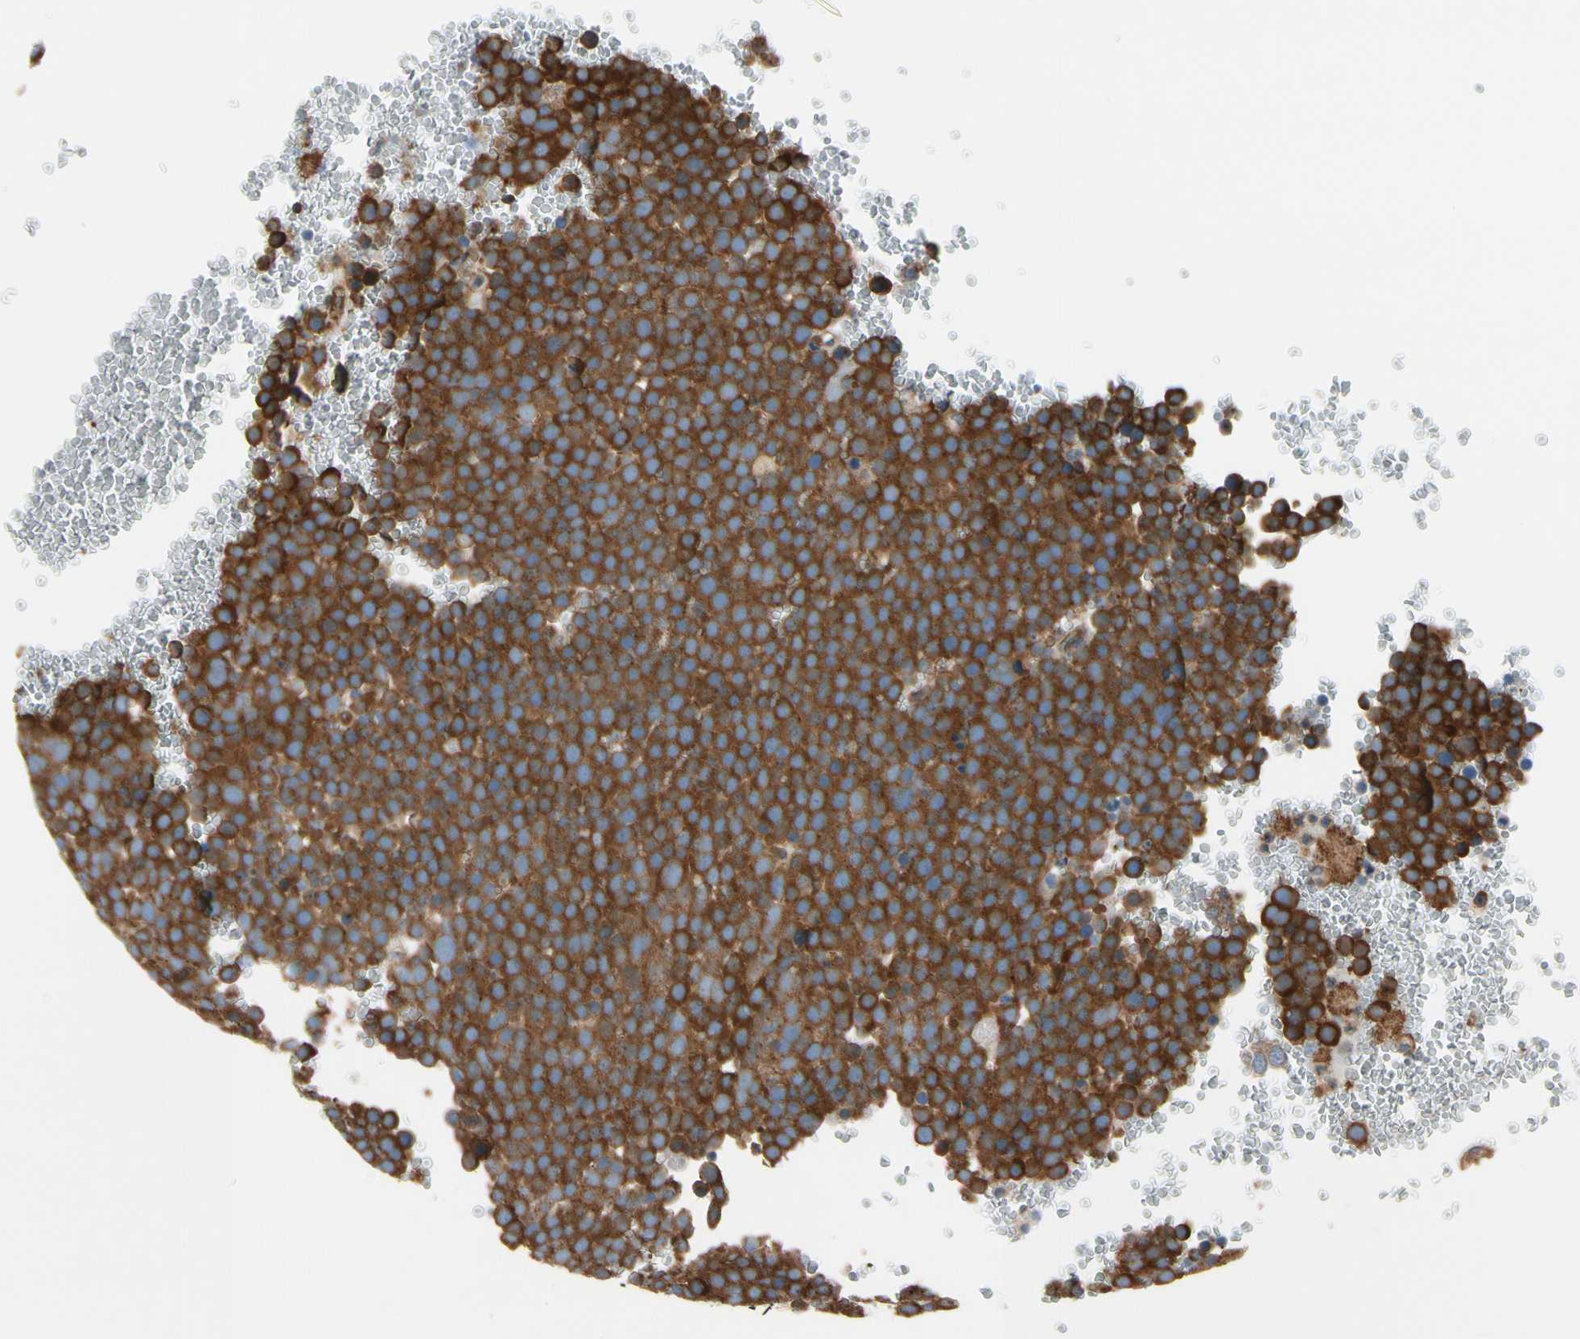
{"staining": {"intensity": "strong", "quantity": ">75%", "location": "cytoplasmic/membranous"}, "tissue": "testis cancer", "cell_type": "Tumor cells", "image_type": "cancer", "snomed": [{"axis": "morphology", "description": "Seminoma, NOS"}, {"axis": "topography", "description": "Testis"}], "caption": "Immunohistochemical staining of human testis seminoma exhibits strong cytoplasmic/membranous protein expression in about >75% of tumor cells.", "gene": "EPS15", "patient": {"sex": "male", "age": 71}}